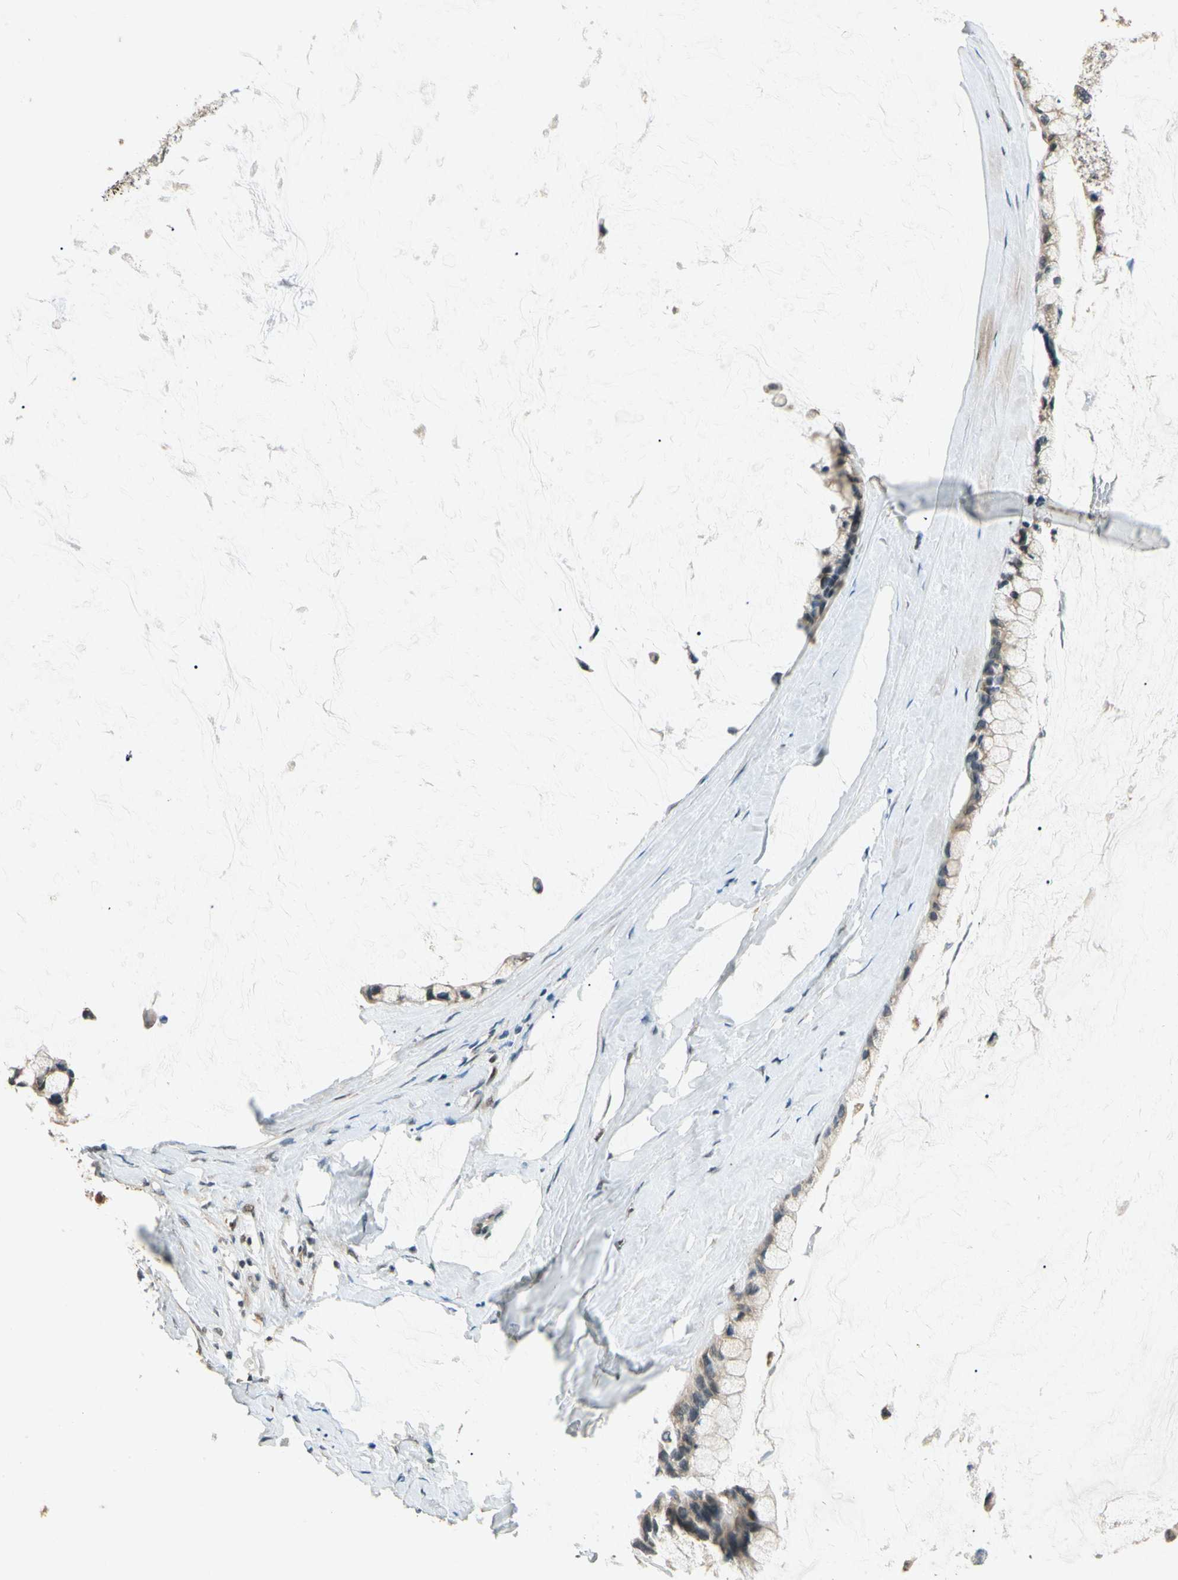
{"staining": {"intensity": "weak", "quantity": "25%-75%", "location": "cytoplasmic/membranous"}, "tissue": "ovarian cancer", "cell_type": "Tumor cells", "image_type": "cancer", "snomed": [{"axis": "morphology", "description": "Cystadenocarcinoma, mucinous, NOS"}, {"axis": "topography", "description": "Ovary"}], "caption": "Immunohistochemical staining of mucinous cystadenocarcinoma (ovarian) exhibits low levels of weak cytoplasmic/membranous protein expression in about 25%-75% of tumor cells.", "gene": "ZBTB4", "patient": {"sex": "female", "age": 39}}